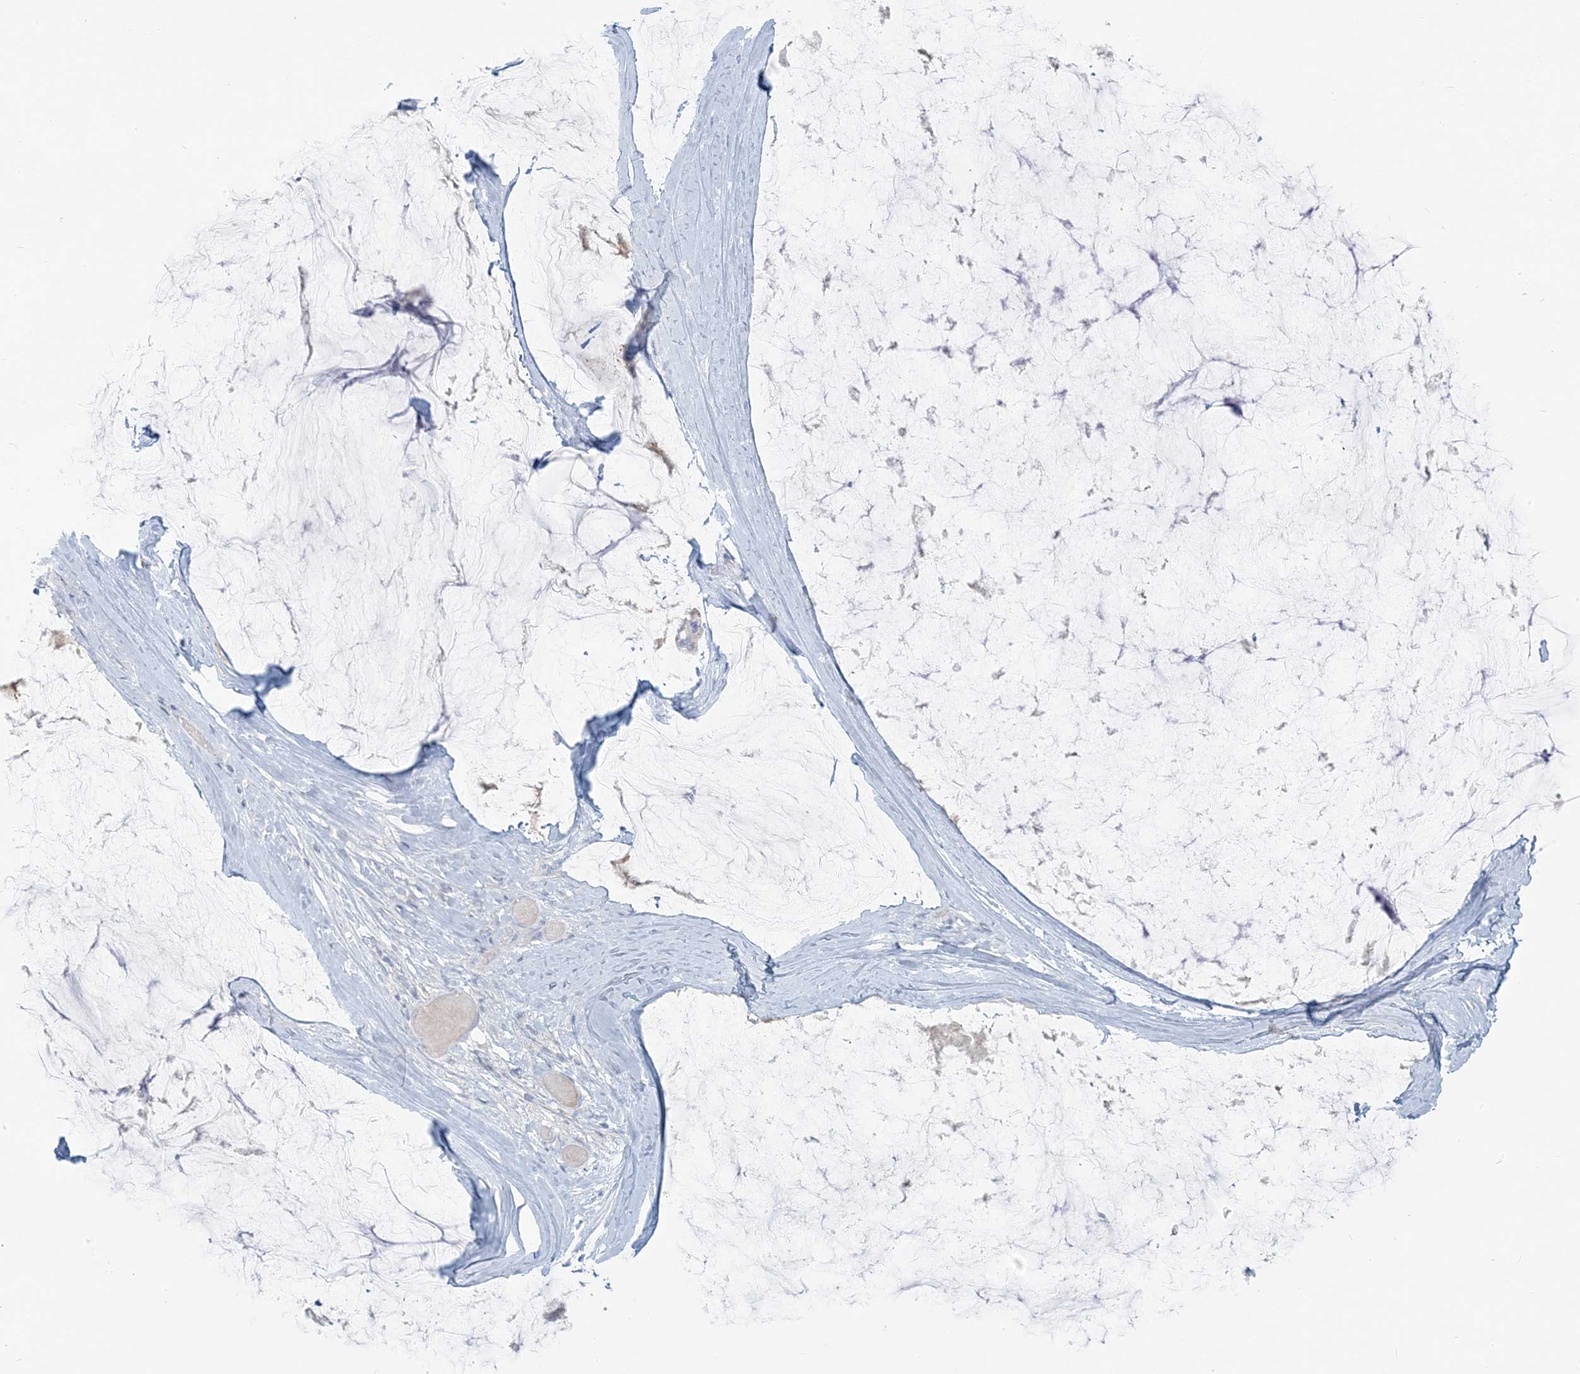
{"staining": {"intensity": "negative", "quantity": "none", "location": "none"}, "tissue": "ovarian cancer", "cell_type": "Tumor cells", "image_type": "cancer", "snomed": [{"axis": "morphology", "description": "Cystadenocarcinoma, mucinous, NOS"}, {"axis": "topography", "description": "Ovary"}], "caption": "Immunohistochemistry (IHC) histopathology image of human ovarian cancer (mucinous cystadenocarcinoma) stained for a protein (brown), which demonstrates no expression in tumor cells. (DAB immunohistochemistry (IHC) with hematoxylin counter stain).", "gene": "SCML1", "patient": {"sex": "female", "age": 39}}